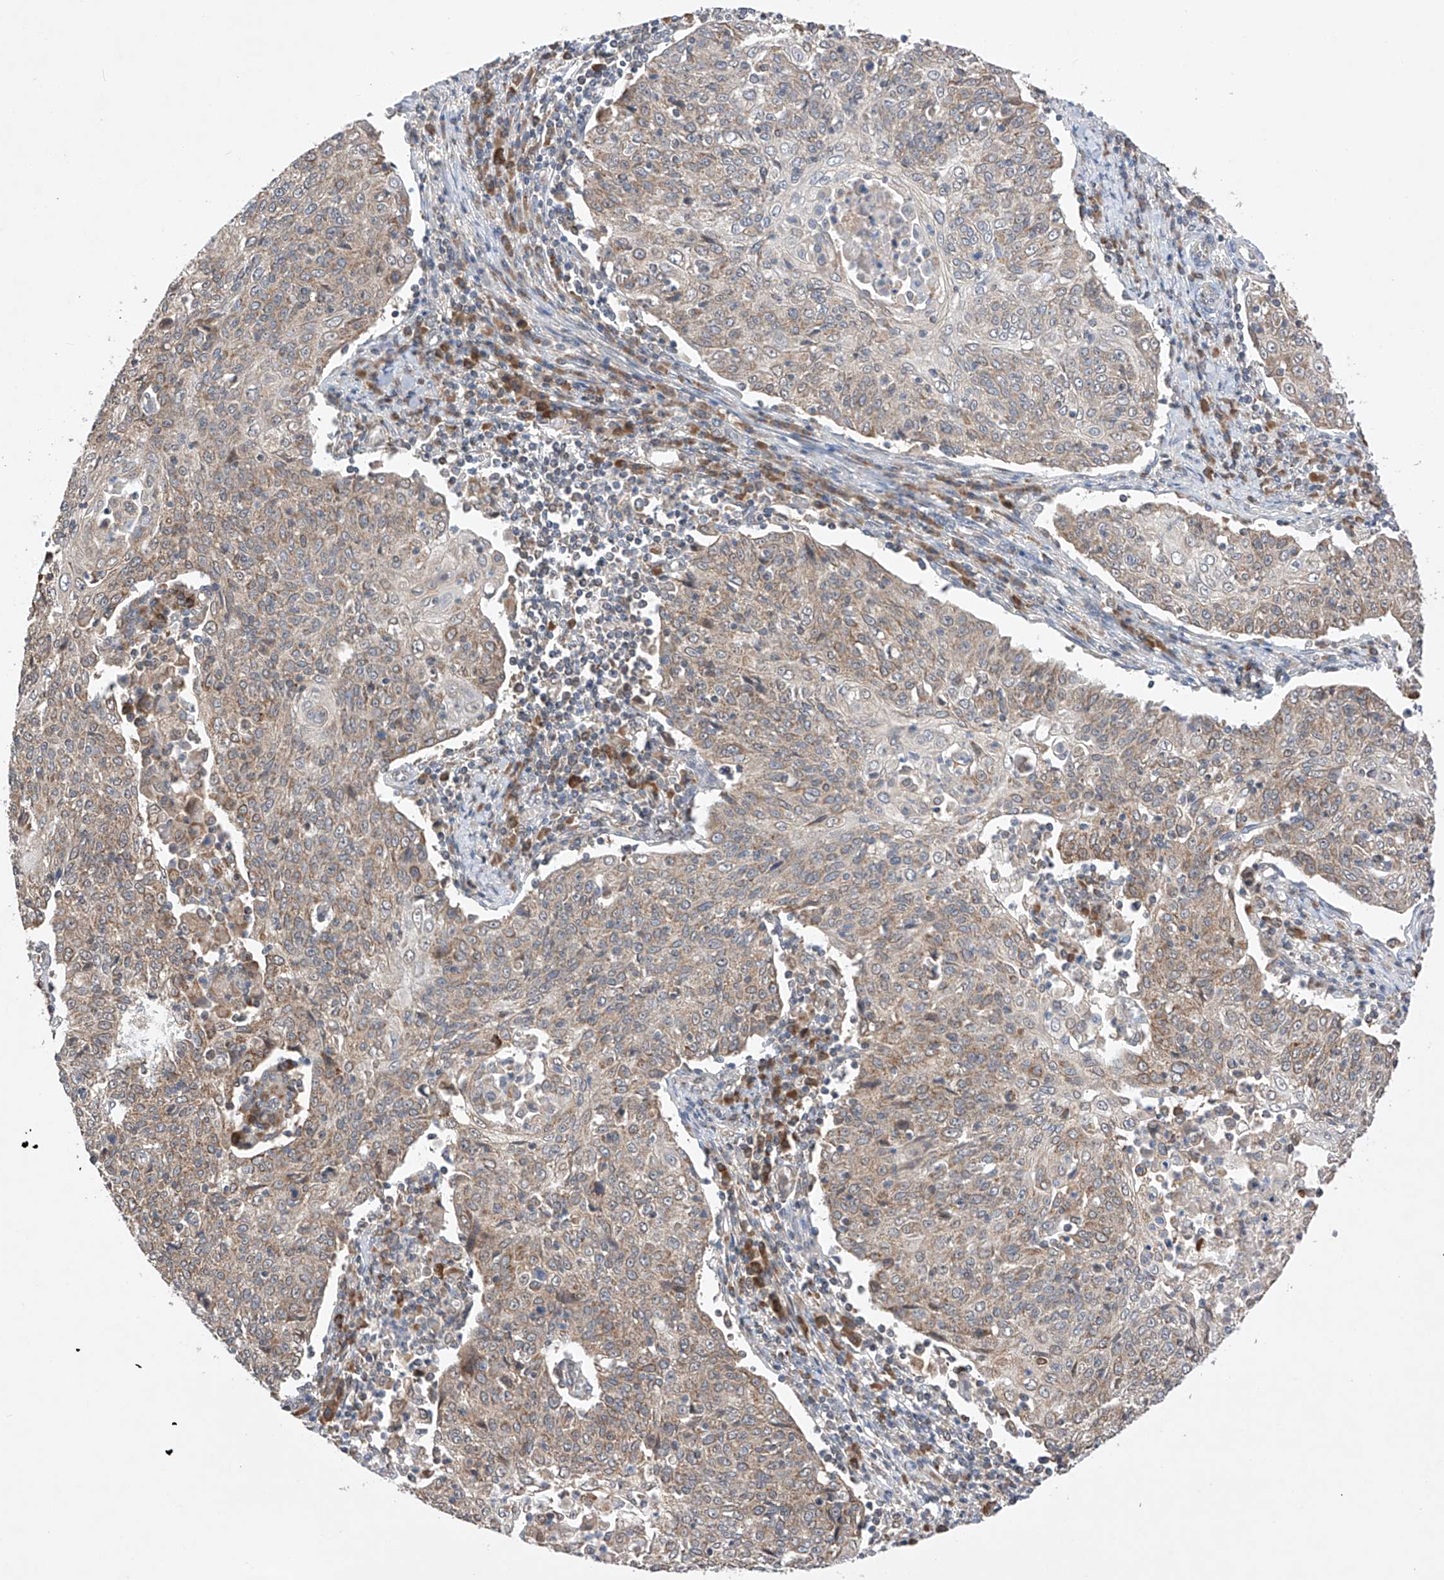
{"staining": {"intensity": "weak", "quantity": ">75%", "location": "cytoplasmic/membranous"}, "tissue": "cervical cancer", "cell_type": "Tumor cells", "image_type": "cancer", "snomed": [{"axis": "morphology", "description": "Squamous cell carcinoma, NOS"}, {"axis": "topography", "description": "Cervix"}], "caption": "Tumor cells reveal low levels of weak cytoplasmic/membranous staining in approximately >75% of cells in cervical cancer.", "gene": "SDHAF4", "patient": {"sex": "female", "age": 48}}